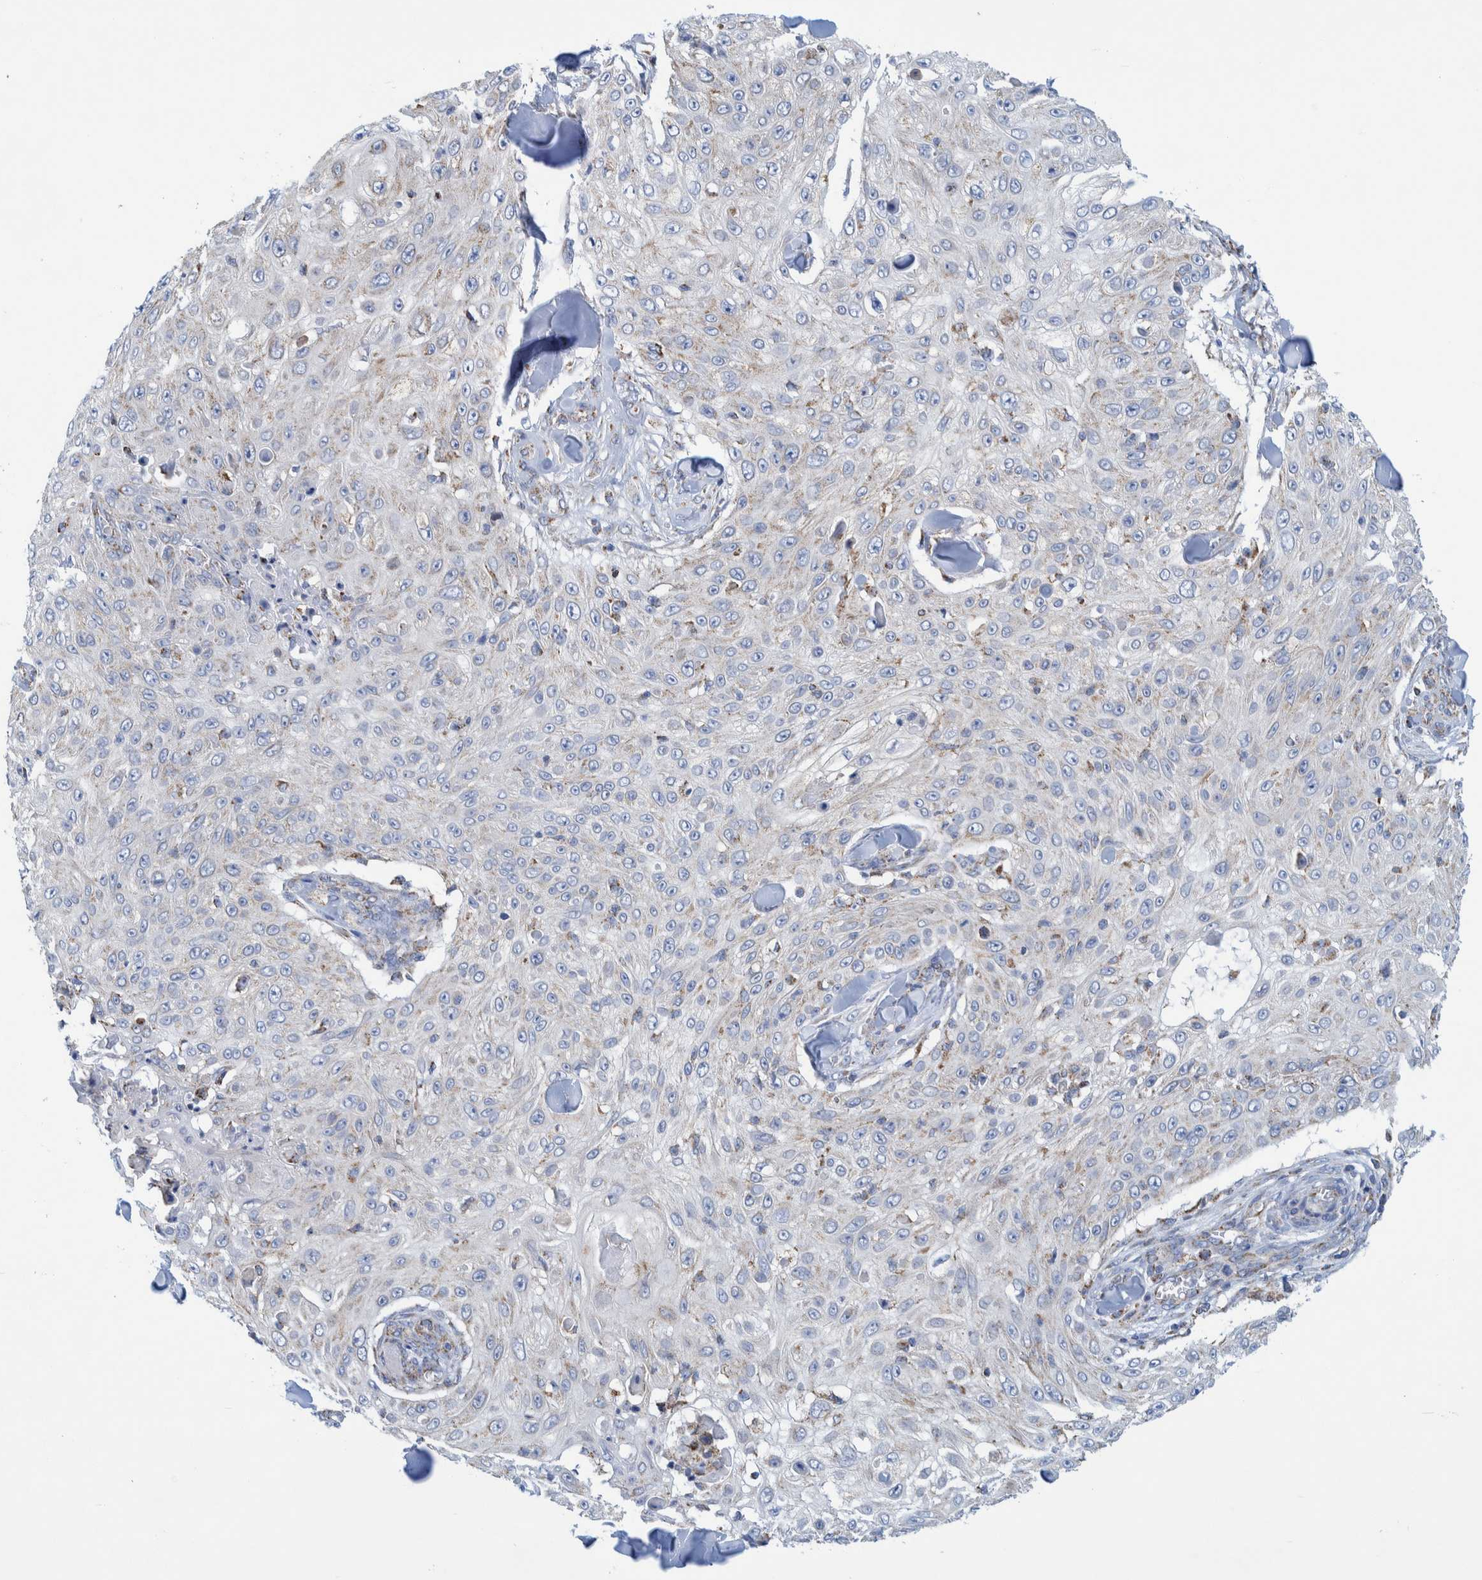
{"staining": {"intensity": "weak", "quantity": "<25%", "location": "cytoplasmic/membranous"}, "tissue": "skin cancer", "cell_type": "Tumor cells", "image_type": "cancer", "snomed": [{"axis": "morphology", "description": "Squamous cell carcinoma, NOS"}, {"axis": "topography", "description": "Skin"}], "caption": "An IHC histopathology image of squamous cell carcinoma (skin) is shown. There is no staining in tumor cells of squamous cell carcinoma (skin). (Brightfield microscopy of DAB immunohistochemistry (IHC) at high magnification).", "gene": "MRPS7", "patient": {"sex": "male", "age": 86}}